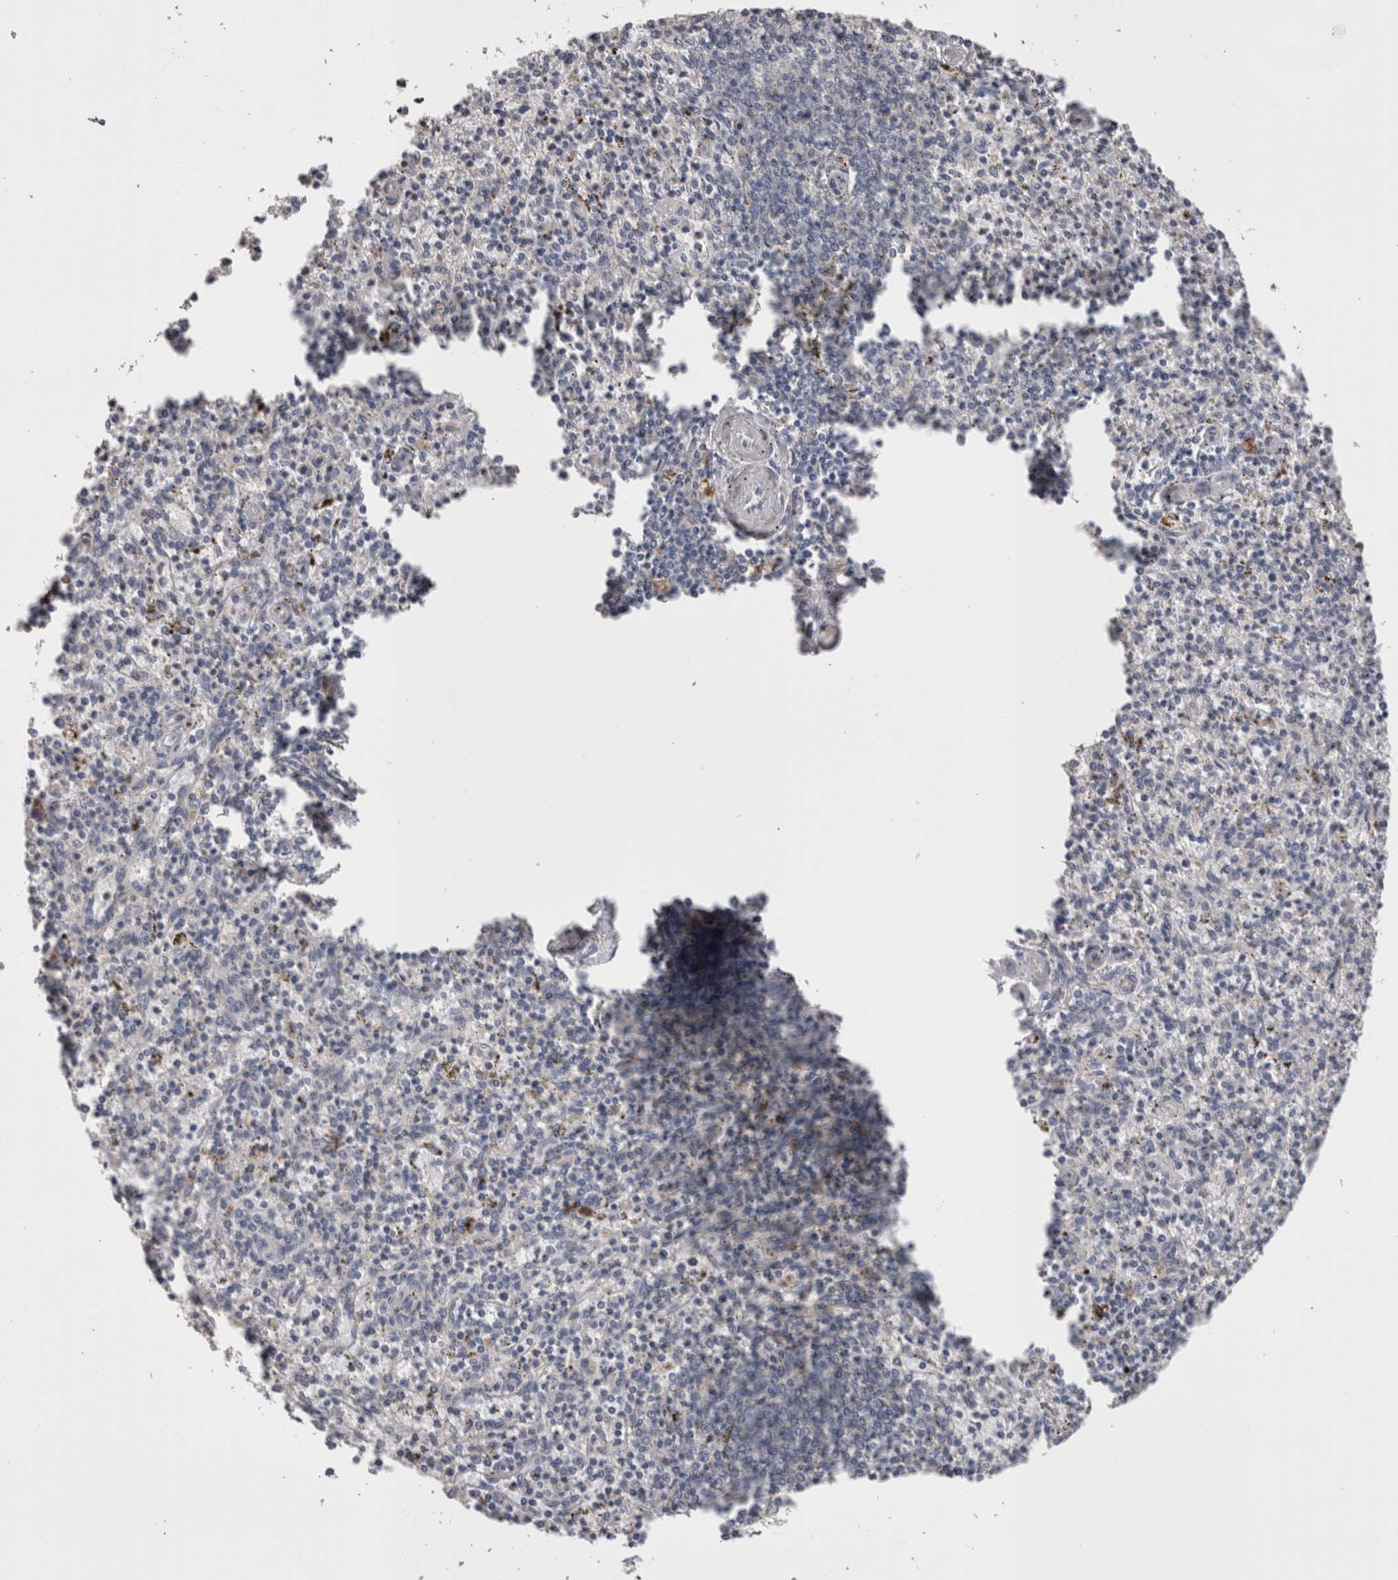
{"staining": {"intensity": "negative", "quantity": "none", "location": "none"}, "tissue": "spleen", "cell_type": "Cells in red pulp", "image_type": "normal", "snomed": [{"axis": "morphology", "description": "Normal tissue, NOS"}, {"axis": "topography", "description": "Spleen"}], "caption": "Cells in red pulp are negative for brown protein staining in benign spleen. (DAB (3,3'-diaminobenzidine) IHC with hematoxylin counter stain).", "gene": "STC1", "patient": {"sex": "male", "age": 72}}